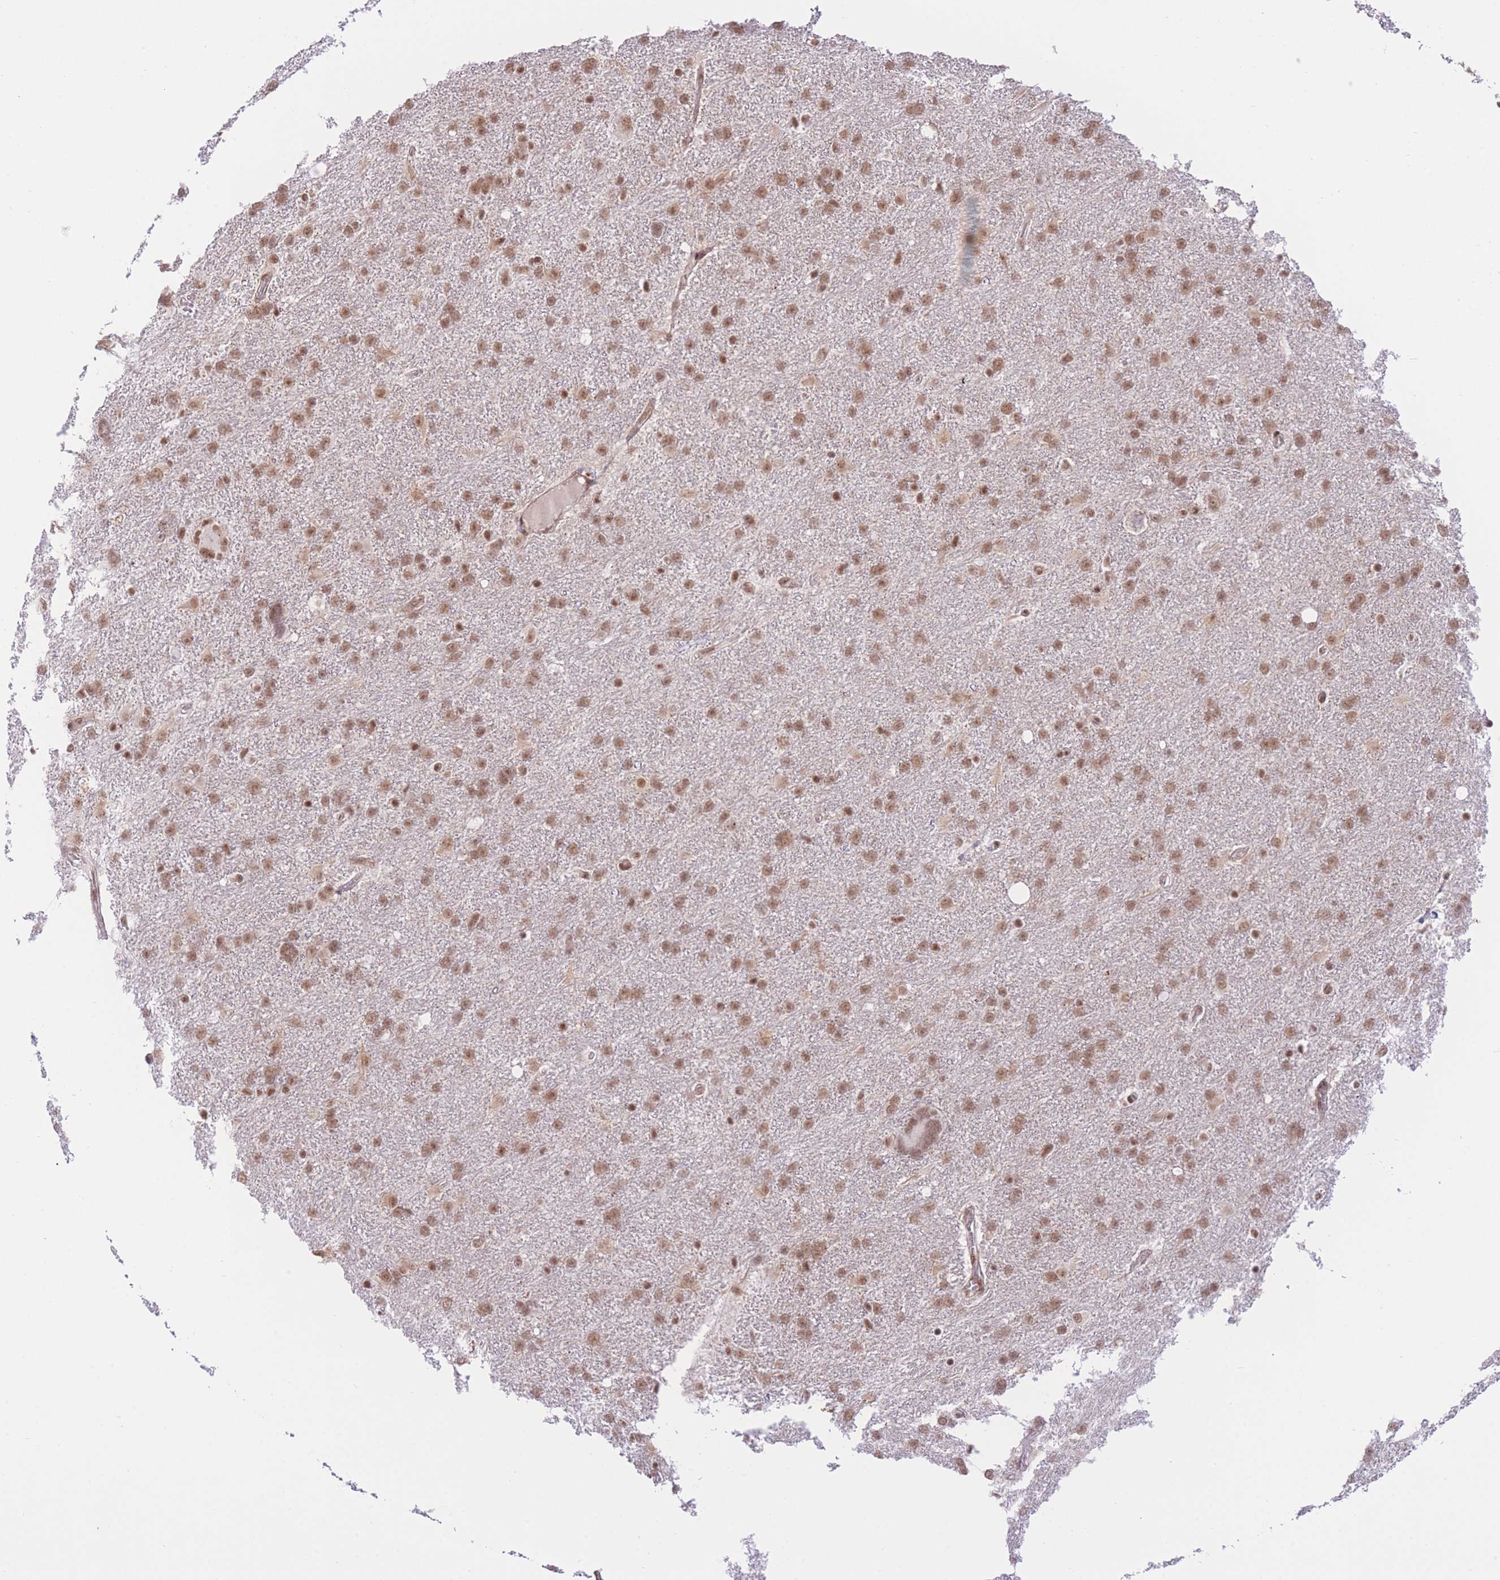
{"staining": {"intensity": "moderate", "quantity": ">75%", "location": "nuclear"}, "tissue": "glioma", "cell_type": "Tumor cells", "image_type": "cancer", "snomed": [{"axis": "morphology", "description": "Glioma, malignant, High grade"}, {"axis": "topography", "description": "Brain"}], "caption": "Human malignant glioma (high-grade) stained for a protein (brown) shows moderate nuclear positive positivity in approximately >75% of tumor cells.", "gene": "PCIF1", "patient": {"sex": "male", "age": 61}}